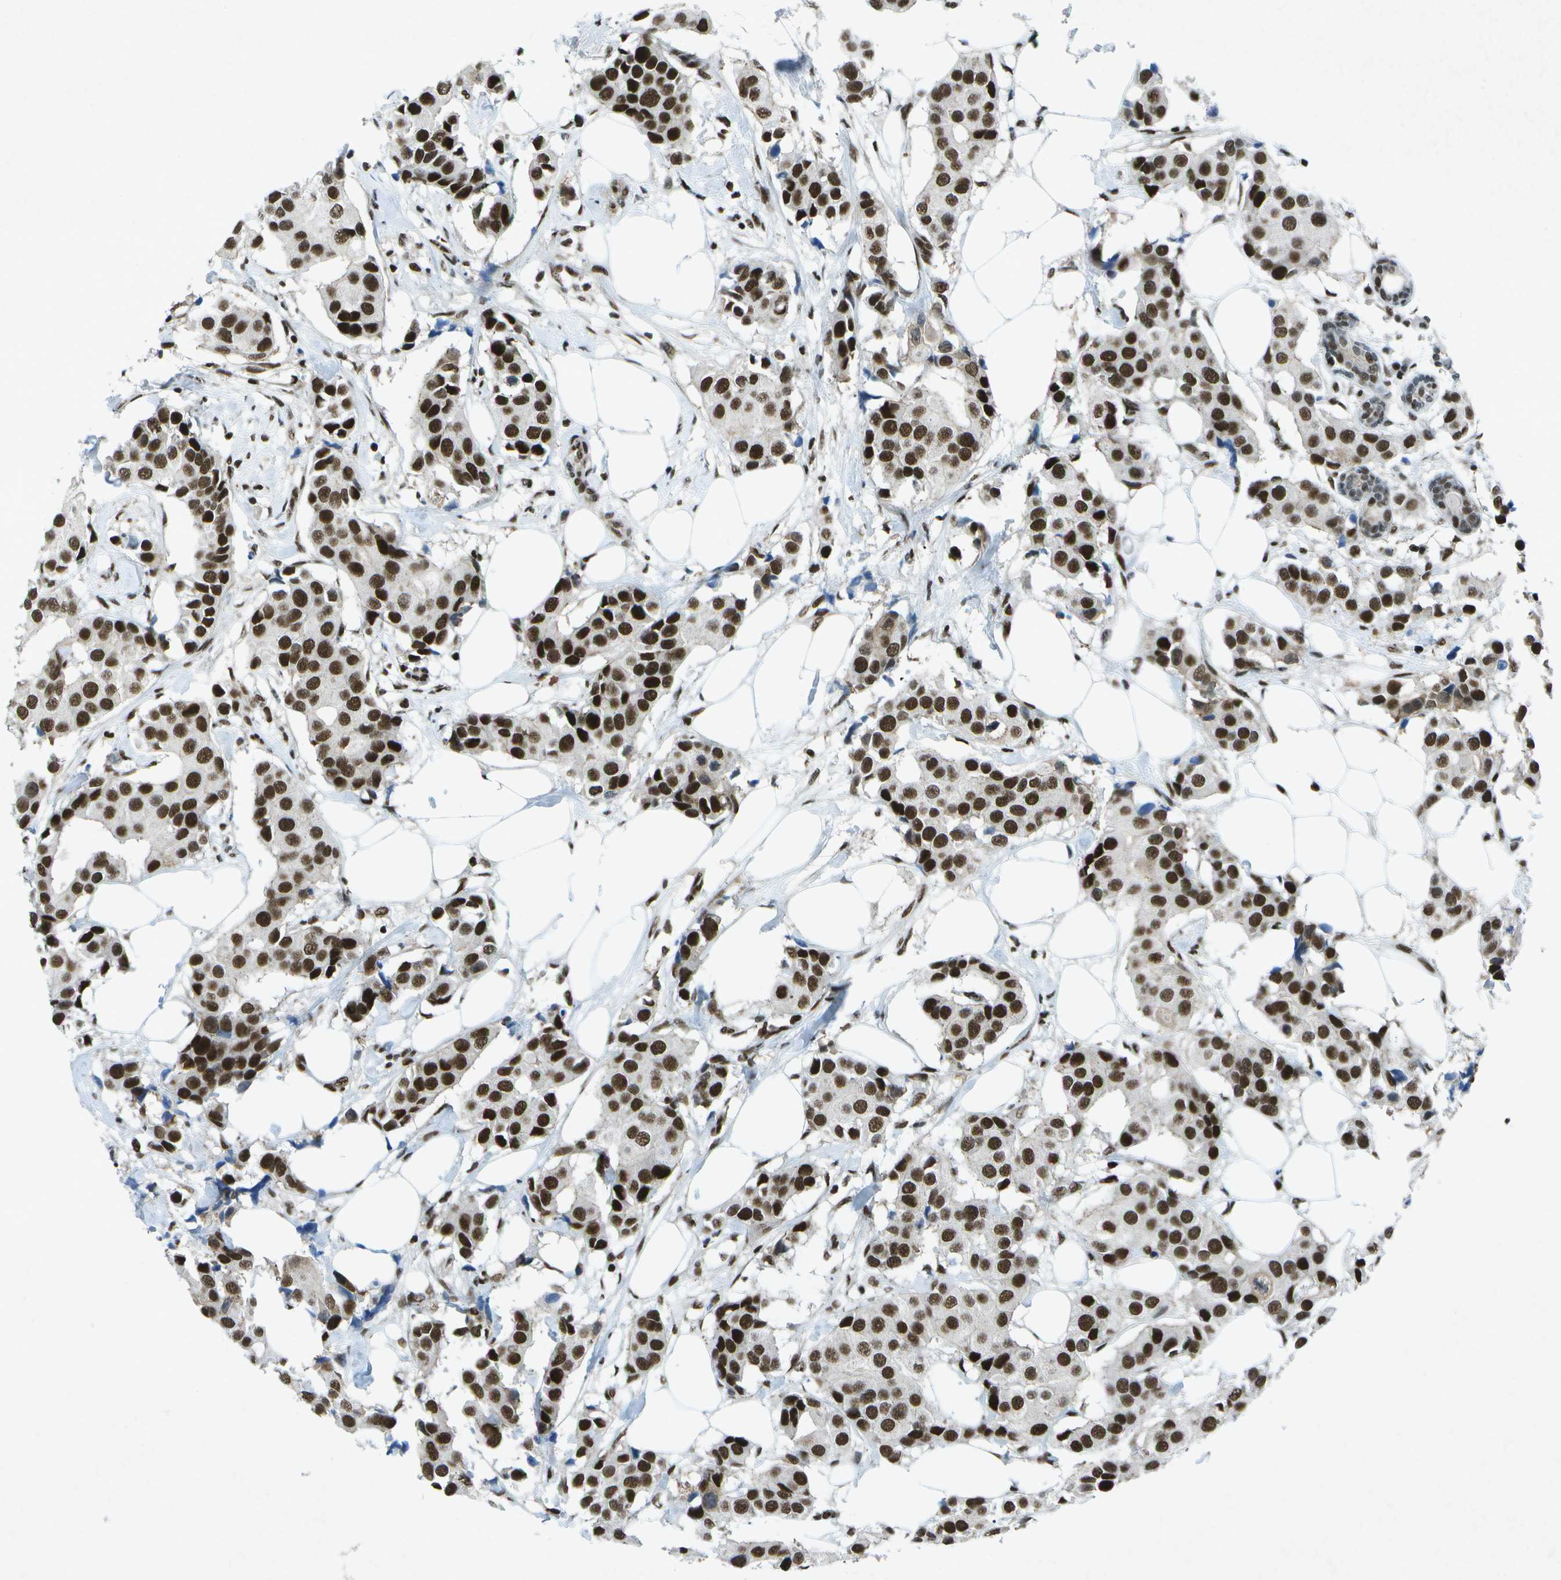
{"staining": {"intensity": "strong", "quantity": ">75%", "location": "nuclear"}, "tissue": "breast cancer", "cell_type": "Tumor cells", "image_type": "cancer", "snomed": [{"axis": "morphology", "description": "Normal tissue, NOS"}, {"axis": "morphology", "description": "Duct carcinoma"}, {"axis": "topography", "description": "Breast"}], "caption": "Breast cancer (intraductal carcinoma) stained with a brown dye exhibits strong nuclear positive staining in approximately >75% of tumor cells.", "gene": "MTA2", "patient": {"sex": "female", "age": 39}}